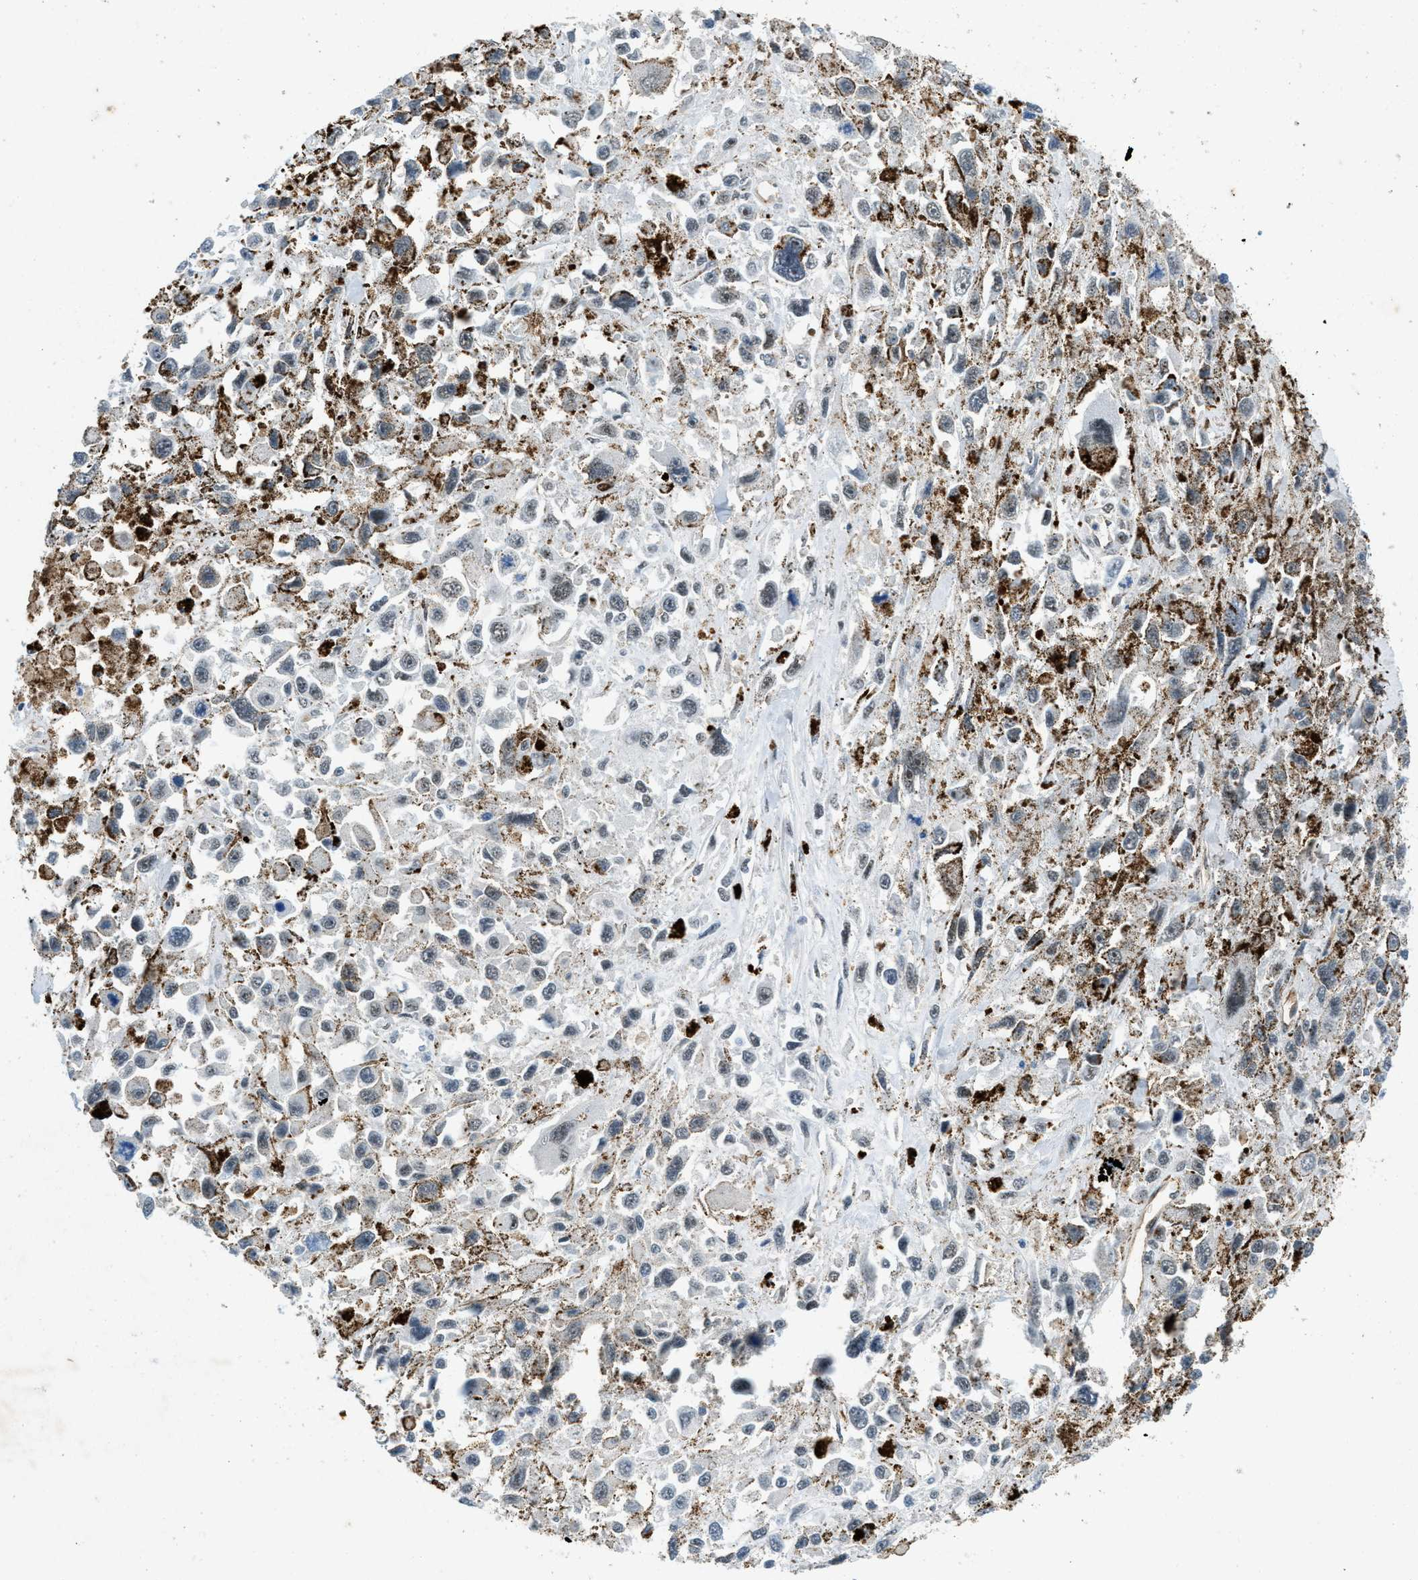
{"staining": {"intensity": "negative", "quantity": "none", "location": "none"}, "tissue": "melanoma", "cell_type": "Tumor cells", "image_type": "cancer", "snomed": [{"axis": "morphology", "description": "Malignant melanoma, Metastatic site"}, {"axis": "topography", "description": "Lymph node"}], "caption": "Photomicrograph shows no significant protein staining in tumor cells of melanoma. Nuclei are stained in blue.", "gene": "SLCO2A1", "patient": {"sex": "male", "age": 59}}